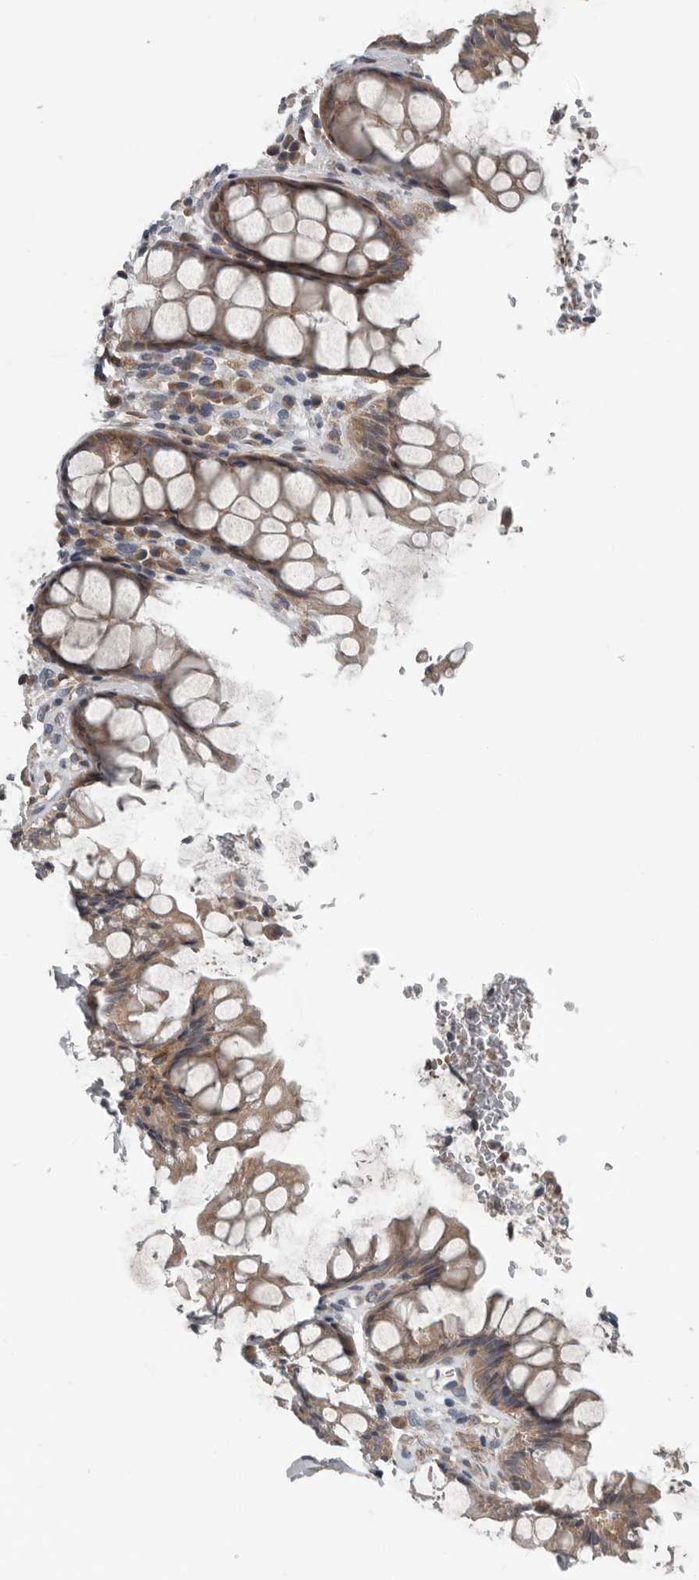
{"staining": {"intensity": "moderate", "quantity": ">75%", "location": "cytoplasmic/membranous"}, "tissue": "rectum", "cell_type": "Glandular cells", "image_type": "normal", "snomed": [{"axis": "morphology", "description": "Normal tissue, NOS"}, {"axis": "topography", "description": "Rectum"}], "caption": "A histopathology image showing moderate cytoplasmic/membranous positivity in about >75% of glandular cells in benign rectum, as visualized by brown immunohistochemical staining.", "gene": "TMEM199", "patient": {"sex": "male", "age": 64}}